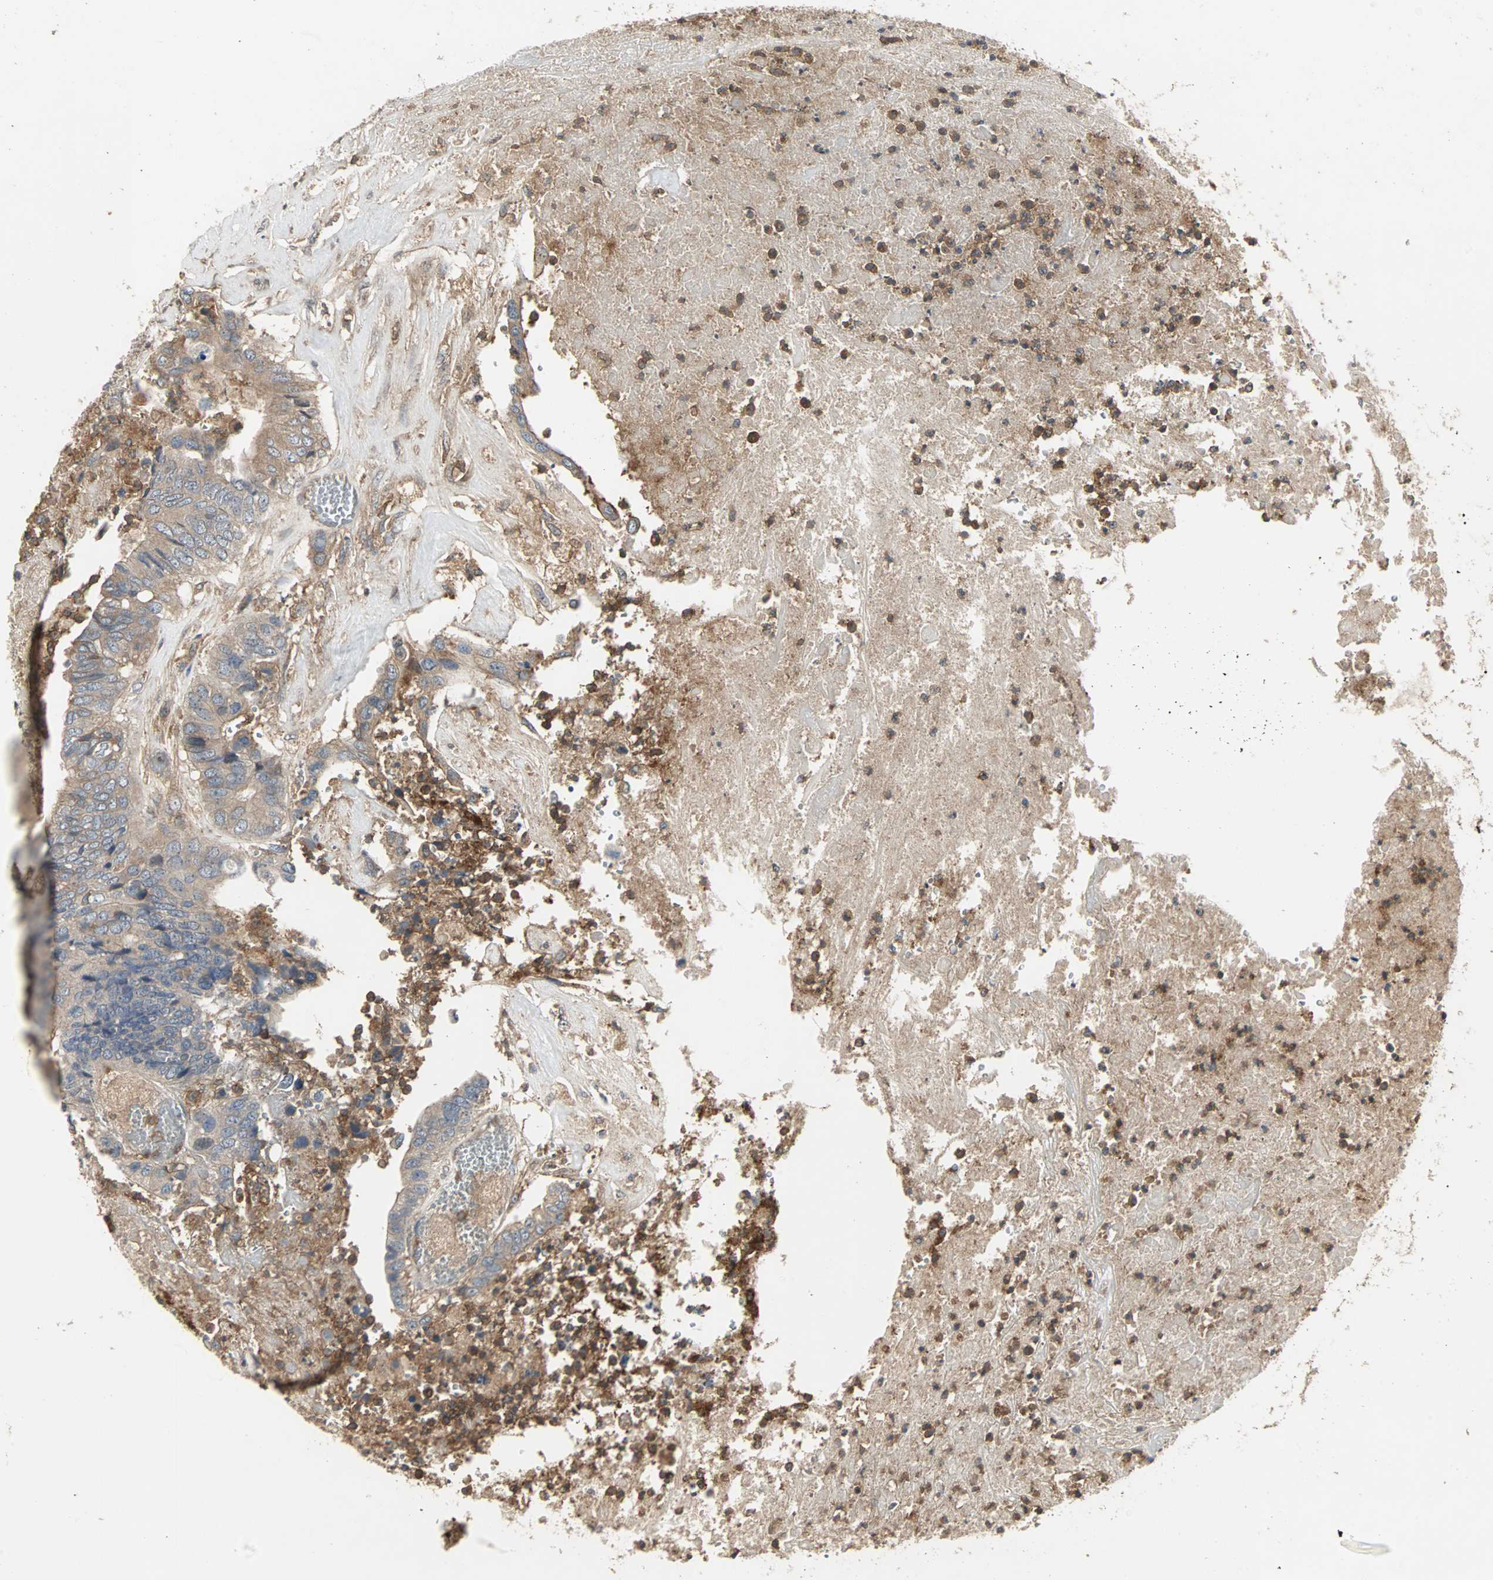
{"staining": {"intensity": "weak", "quantity": ">75%", "location": "cytoplasmic/membranous"}, "tissue": "colorectal cancer", "cell_type": "Tumor cells", "image_type": "cancer", "snomed": [{"axis": "morphology", "description": "Adenocarcinoma, NOS"}, {"axis": "topography", "description": "Rectum"}], "caption": "A brown stain labels weak cytoplasmic/membranous expression of a protein in adenocarcinoma (colorectal) tumor cells. (DAB = brown stain, brightfield microscopy at high magnification).", "gene": "GNAI2", "patient": {"sex": "male", "age": 55}}